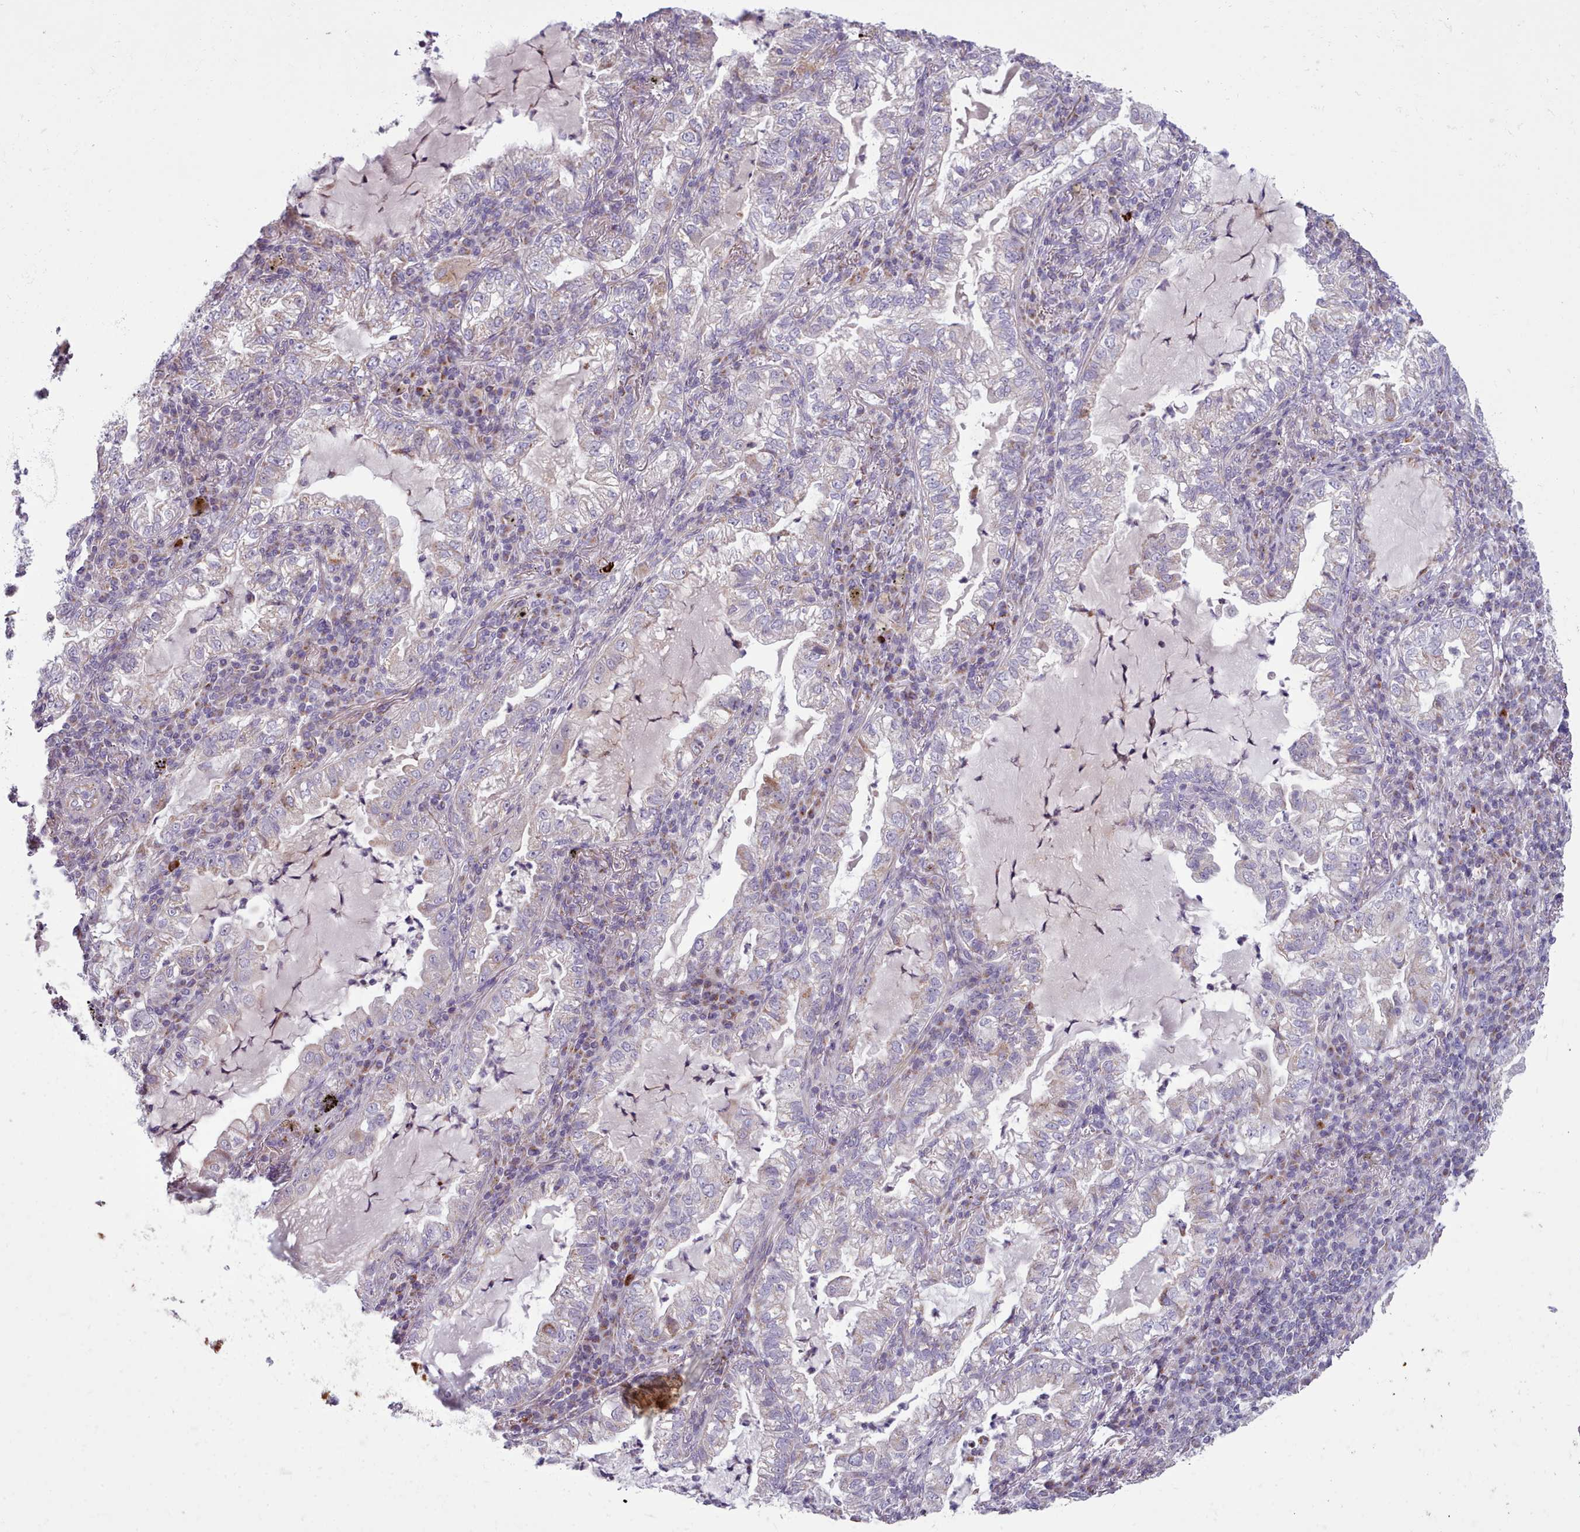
{"staining": {"intensity": "negative", "quantity": "none", "location": "none"}, "tissue": "lung cancer", "cell_type": "Tumor cells", "image_type": "cancer", "snomed": [{"axis": "morphology", "description": "Adenocarcinoma, NOS"}, {"axis": "topography", "description": "Lung"}], "caption": "High power microscopy image of an immunohistochemistry (IHC) image of lung adenocarcinoma, revealing no significant staining in tumor cells.", "gene": "SLC52A3", "patient": {"sex": "female", "age": 73}}